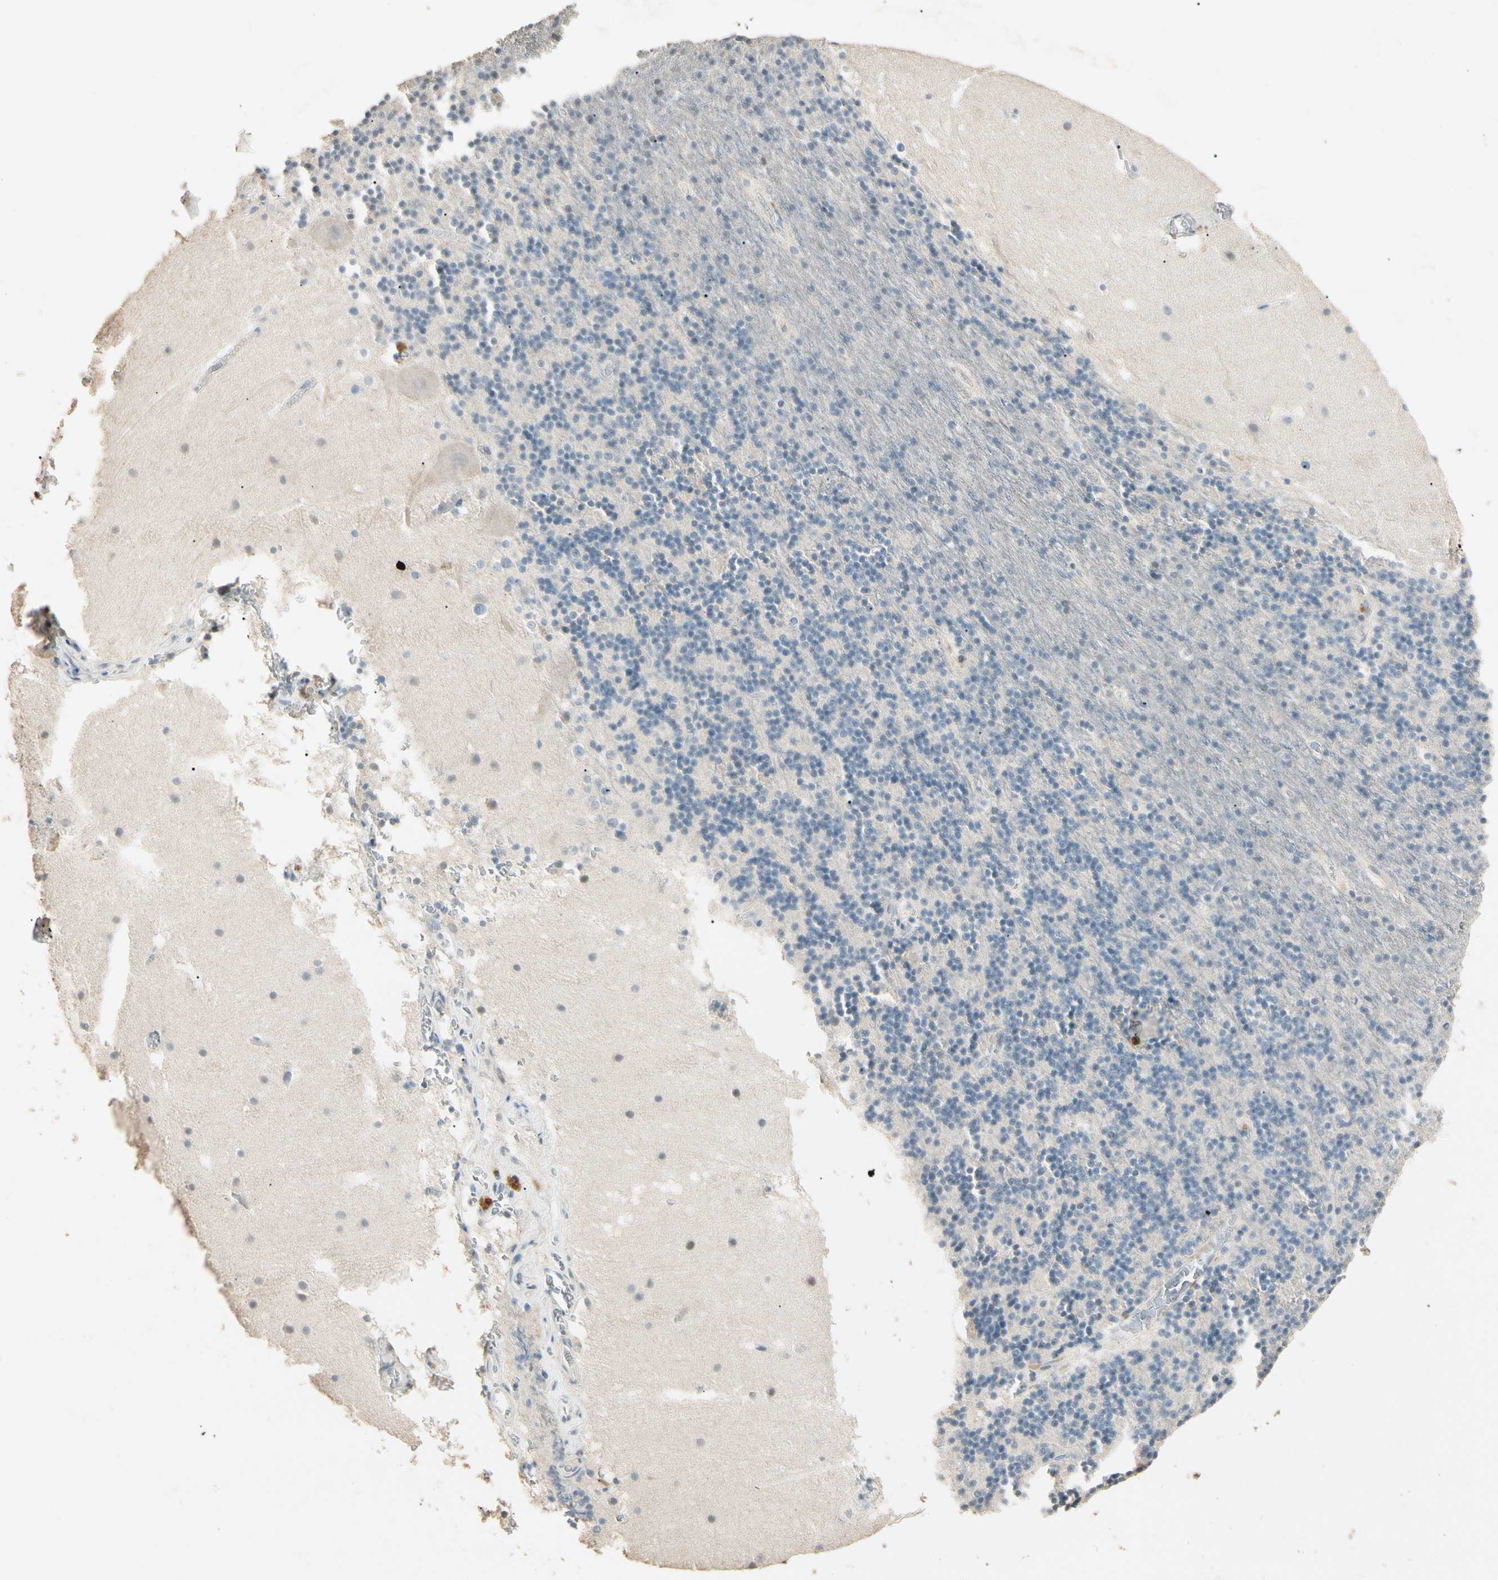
{"staining": {"intensity": "negative", "quantity": "none", "location": "none"}, "tissue": "cerebellum", "cell_type": "Cells in granular layer", "image_type": "normal", "snomed": [{"axis": "morphology", "description": "Normal tissue, NOS"}, {"axis": "topography", "description": "Cerebellum"}], "caption": "High magnification brightfield microscopy of unremarkable cerebellum stained with DAB (brown) and counterstained with hematoxylin (blue): cells in granular layer show no significant expression. (Stains: DAB (3,3'-diaminobenzidine) immunohistochemistry (IHC) with hematoxylin counter stain, Microscopy: brightfield microscopy at high magnification).", "gene": "GNE", "patient": {"sex": "male", "age": 45}}